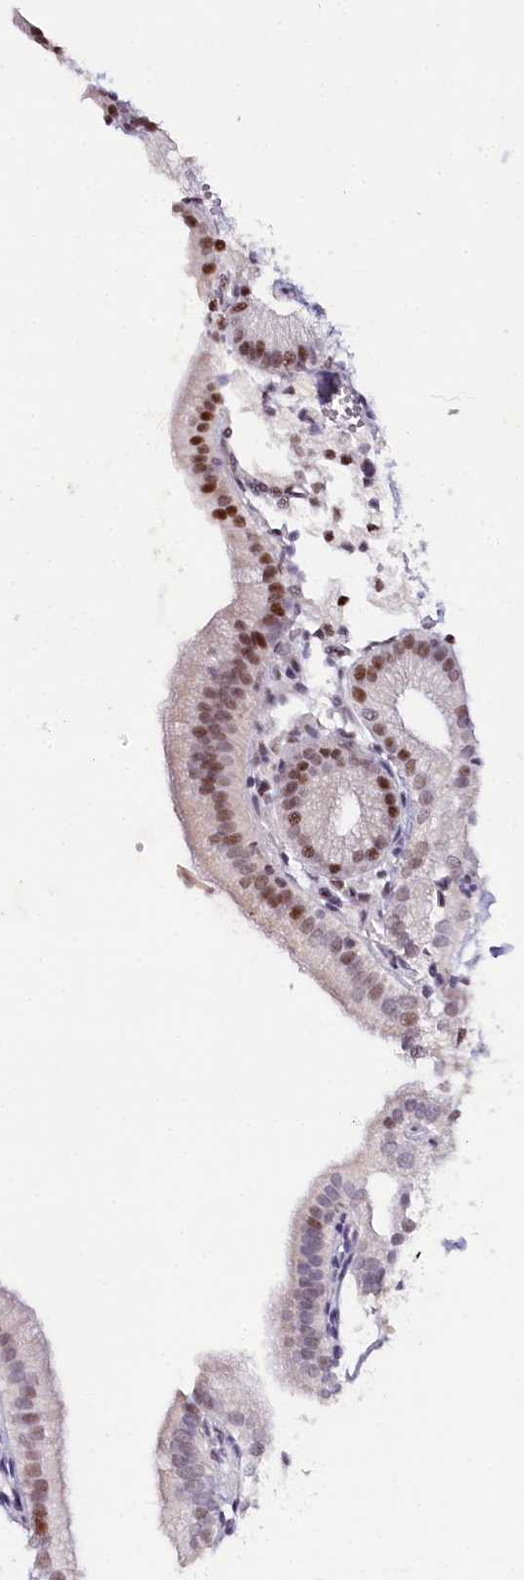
{"staining": {"intensity": "moderate", "quantity": ">75%", "location": "nuclear"}, "tissue": "gallbladder", "cell_type": "Glandular cells", "image_type": "normal", "snomed": [{"axis": "morphology", "description": "Normal tissue, NOS"}, {"axis": "topography", "description": "Gallbladder"}], "caption": "High-power microscopy captured an immunohistochemistry (IHC) image of unremarkable gallbladder, revealing moderate nuclear positivity in about >75% of glandular cells.", "gene": "TP53", "patient": {"sex": "male", "age": 55}}